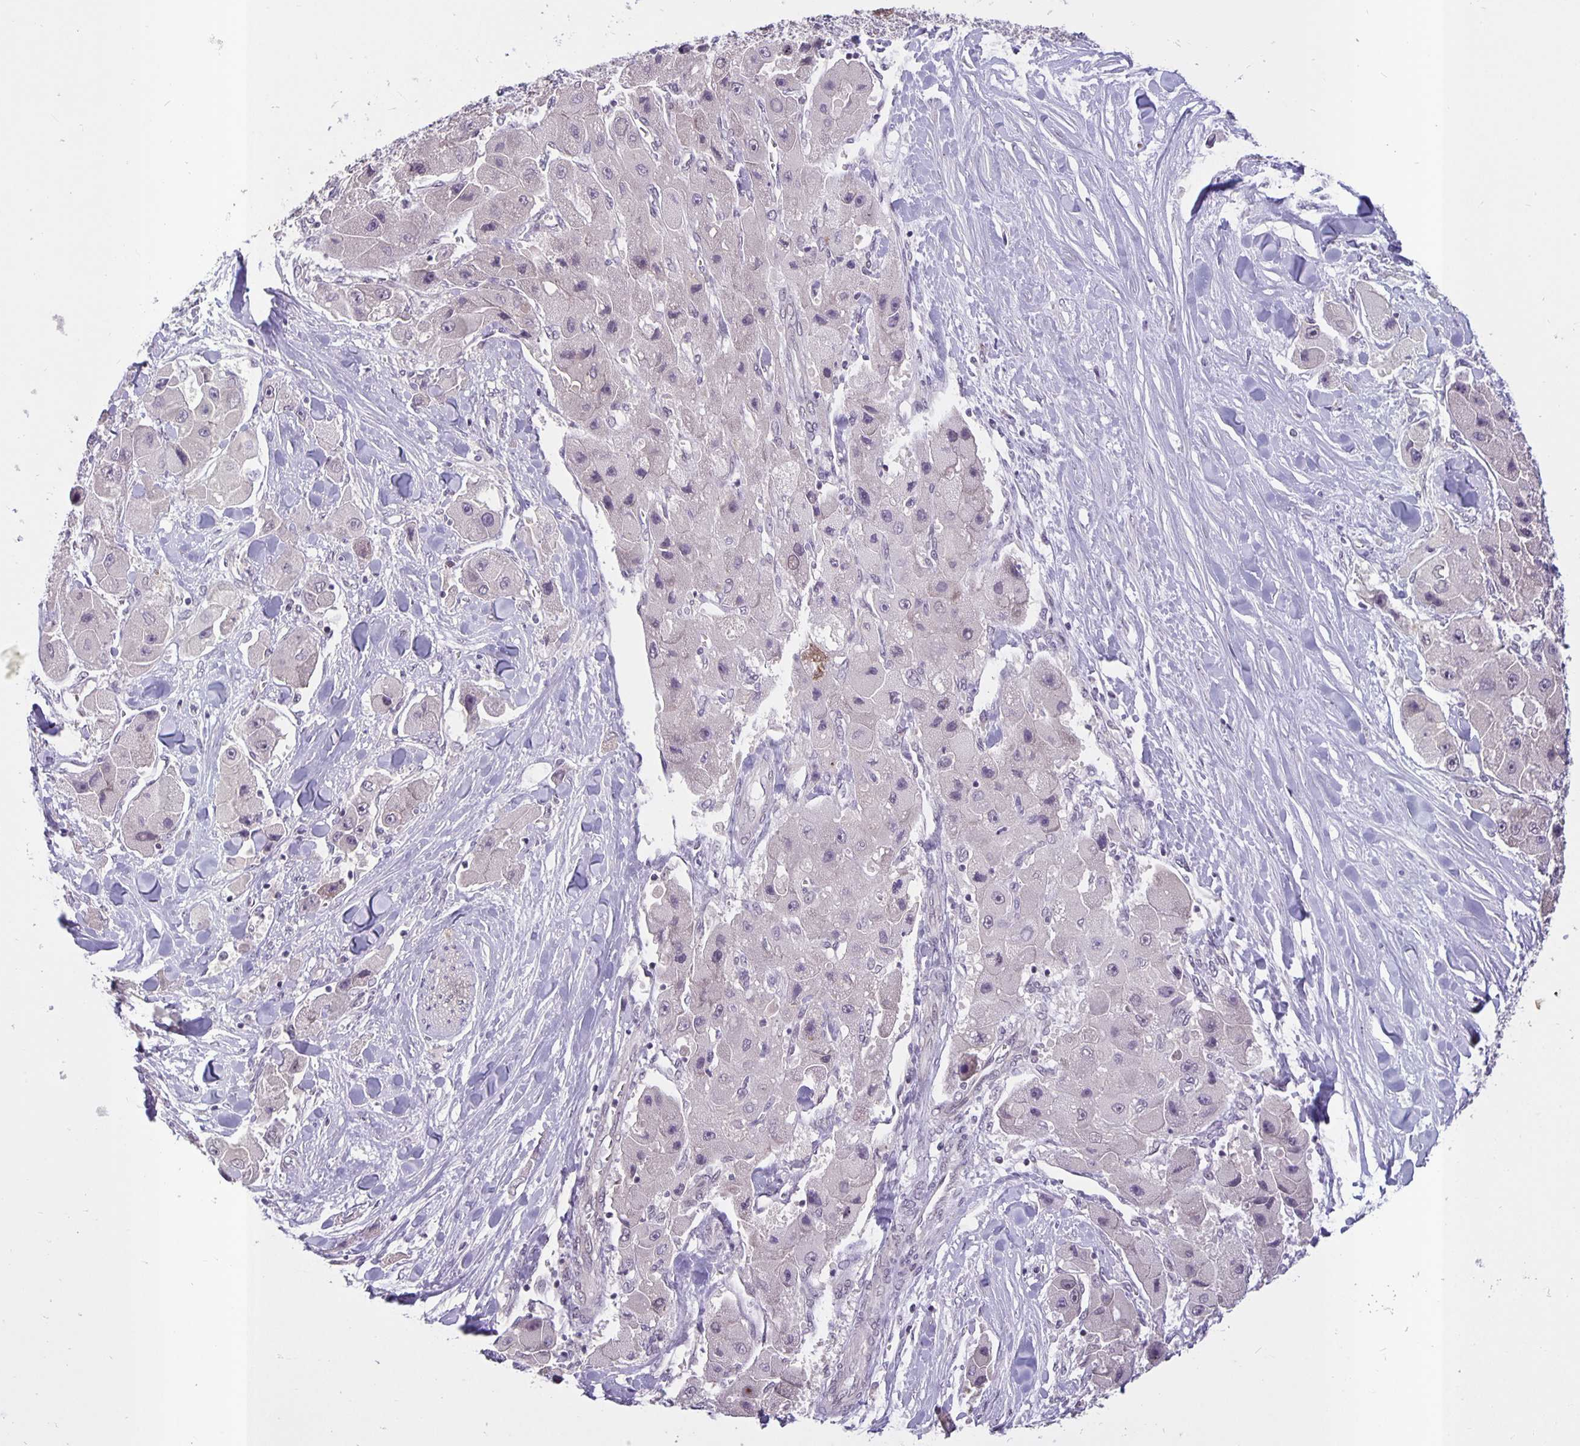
{"staining": {"intensity": "negative", "quantity": "none", "location": "none"}, "tissue": "liver cancer", "cell_type": "Tumor cells", "image_type": "cancer", "snomed": [{"axis": "morphology", "description": "Carcinoma, Hepatocellular, NOS"}, {"axis": "topography", "description": "Liver"}], "caption": "This is an IHC photomicrograph of human liver cancer (hepatocellular carcinoma). There is no positivity in tumor cells.", "gene": "ARVCF", "patient": {"sex": "male", "age": 24}}